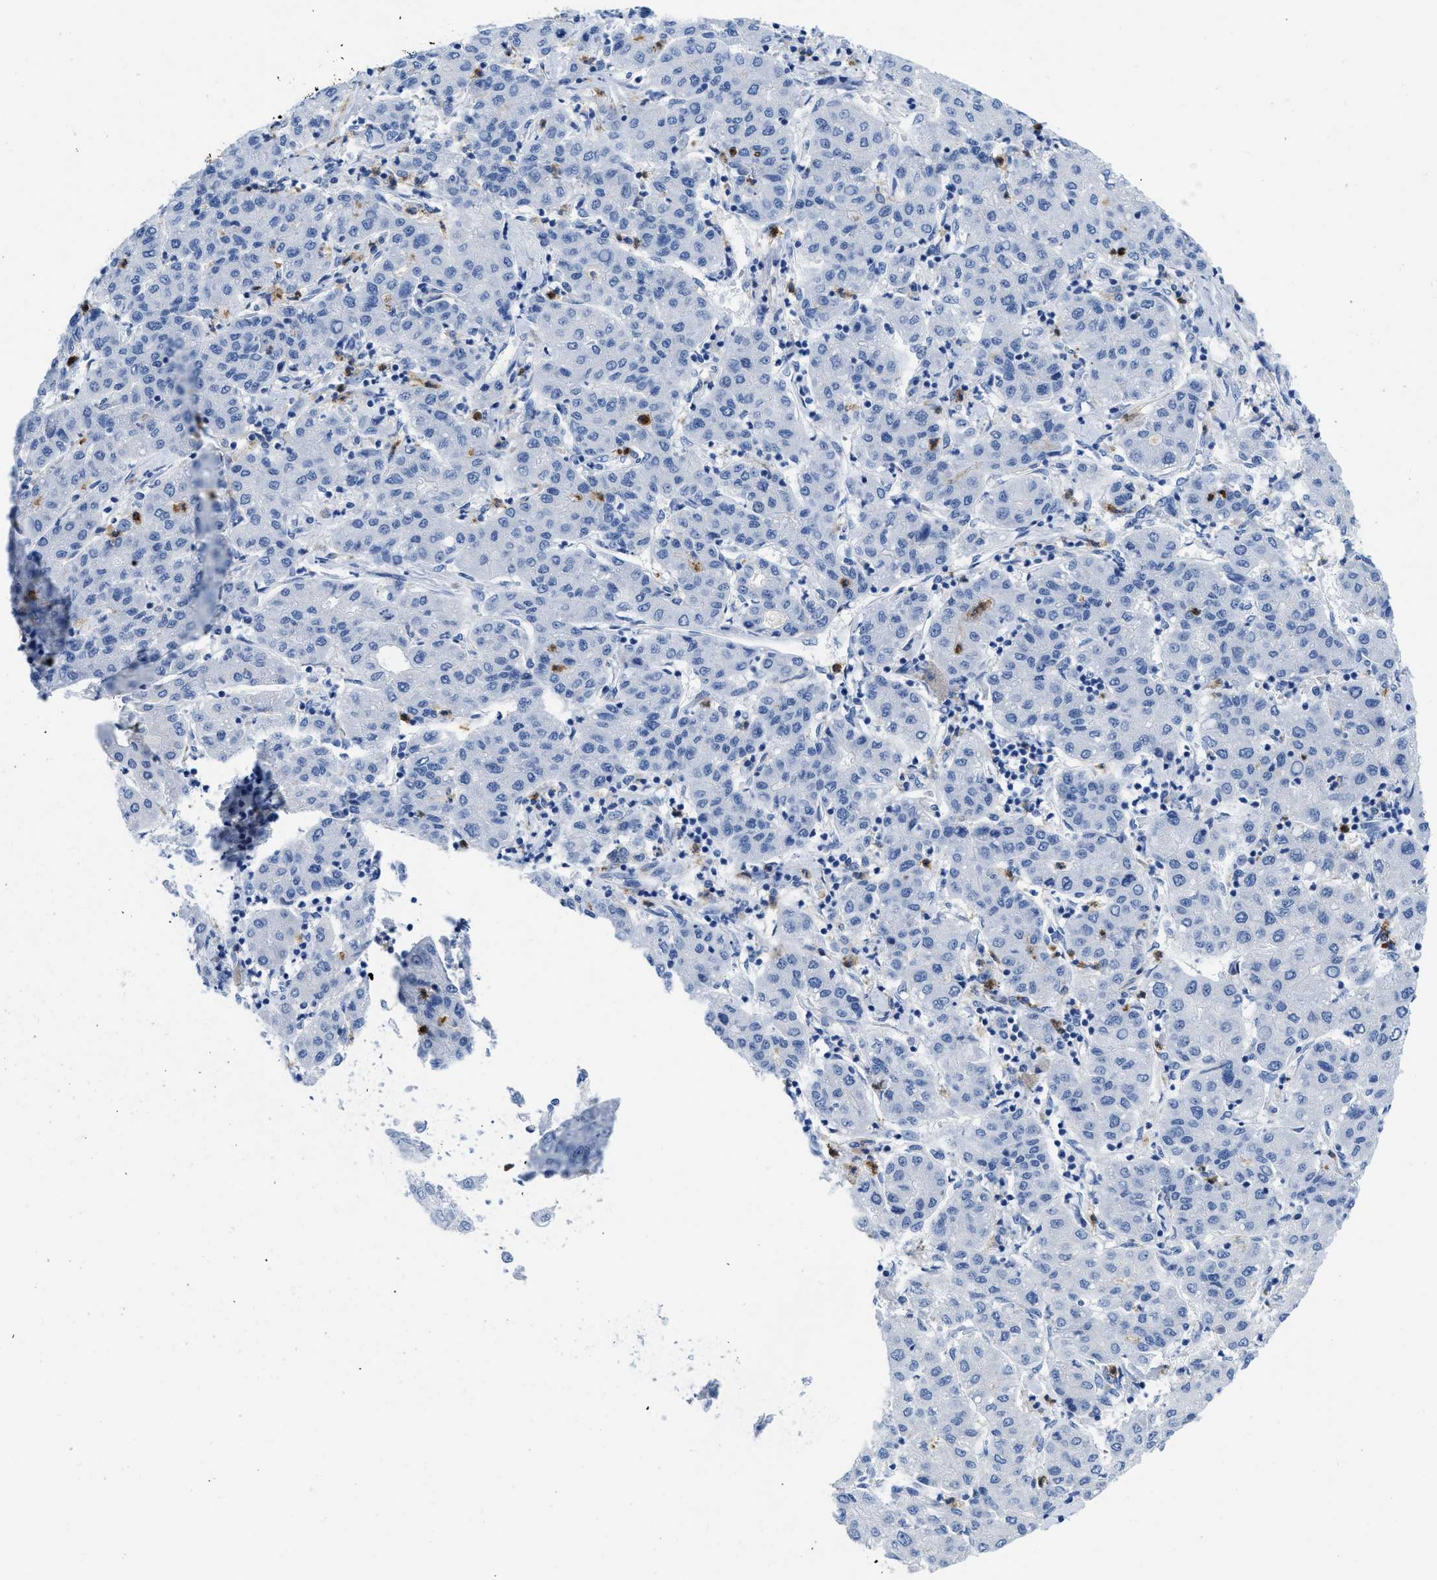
{"staining": {"intensity": "negative", "quantity": "none", "location": "none"}, "tissue": "liver cancer", "cell_type": "Tumor cells", "image_type": "cancer", "snomed": [{"axis": "morphology", "description": "Carcinoma, Hepatocellular, NOS"}, {"axis": "topography", "description": "Liver"}], "caption": "The histopathology image exhibits no significant expression in tumor cells of liver cancer.", "gene": "CR1", "patient": {"sex": "male", "age": 65}}